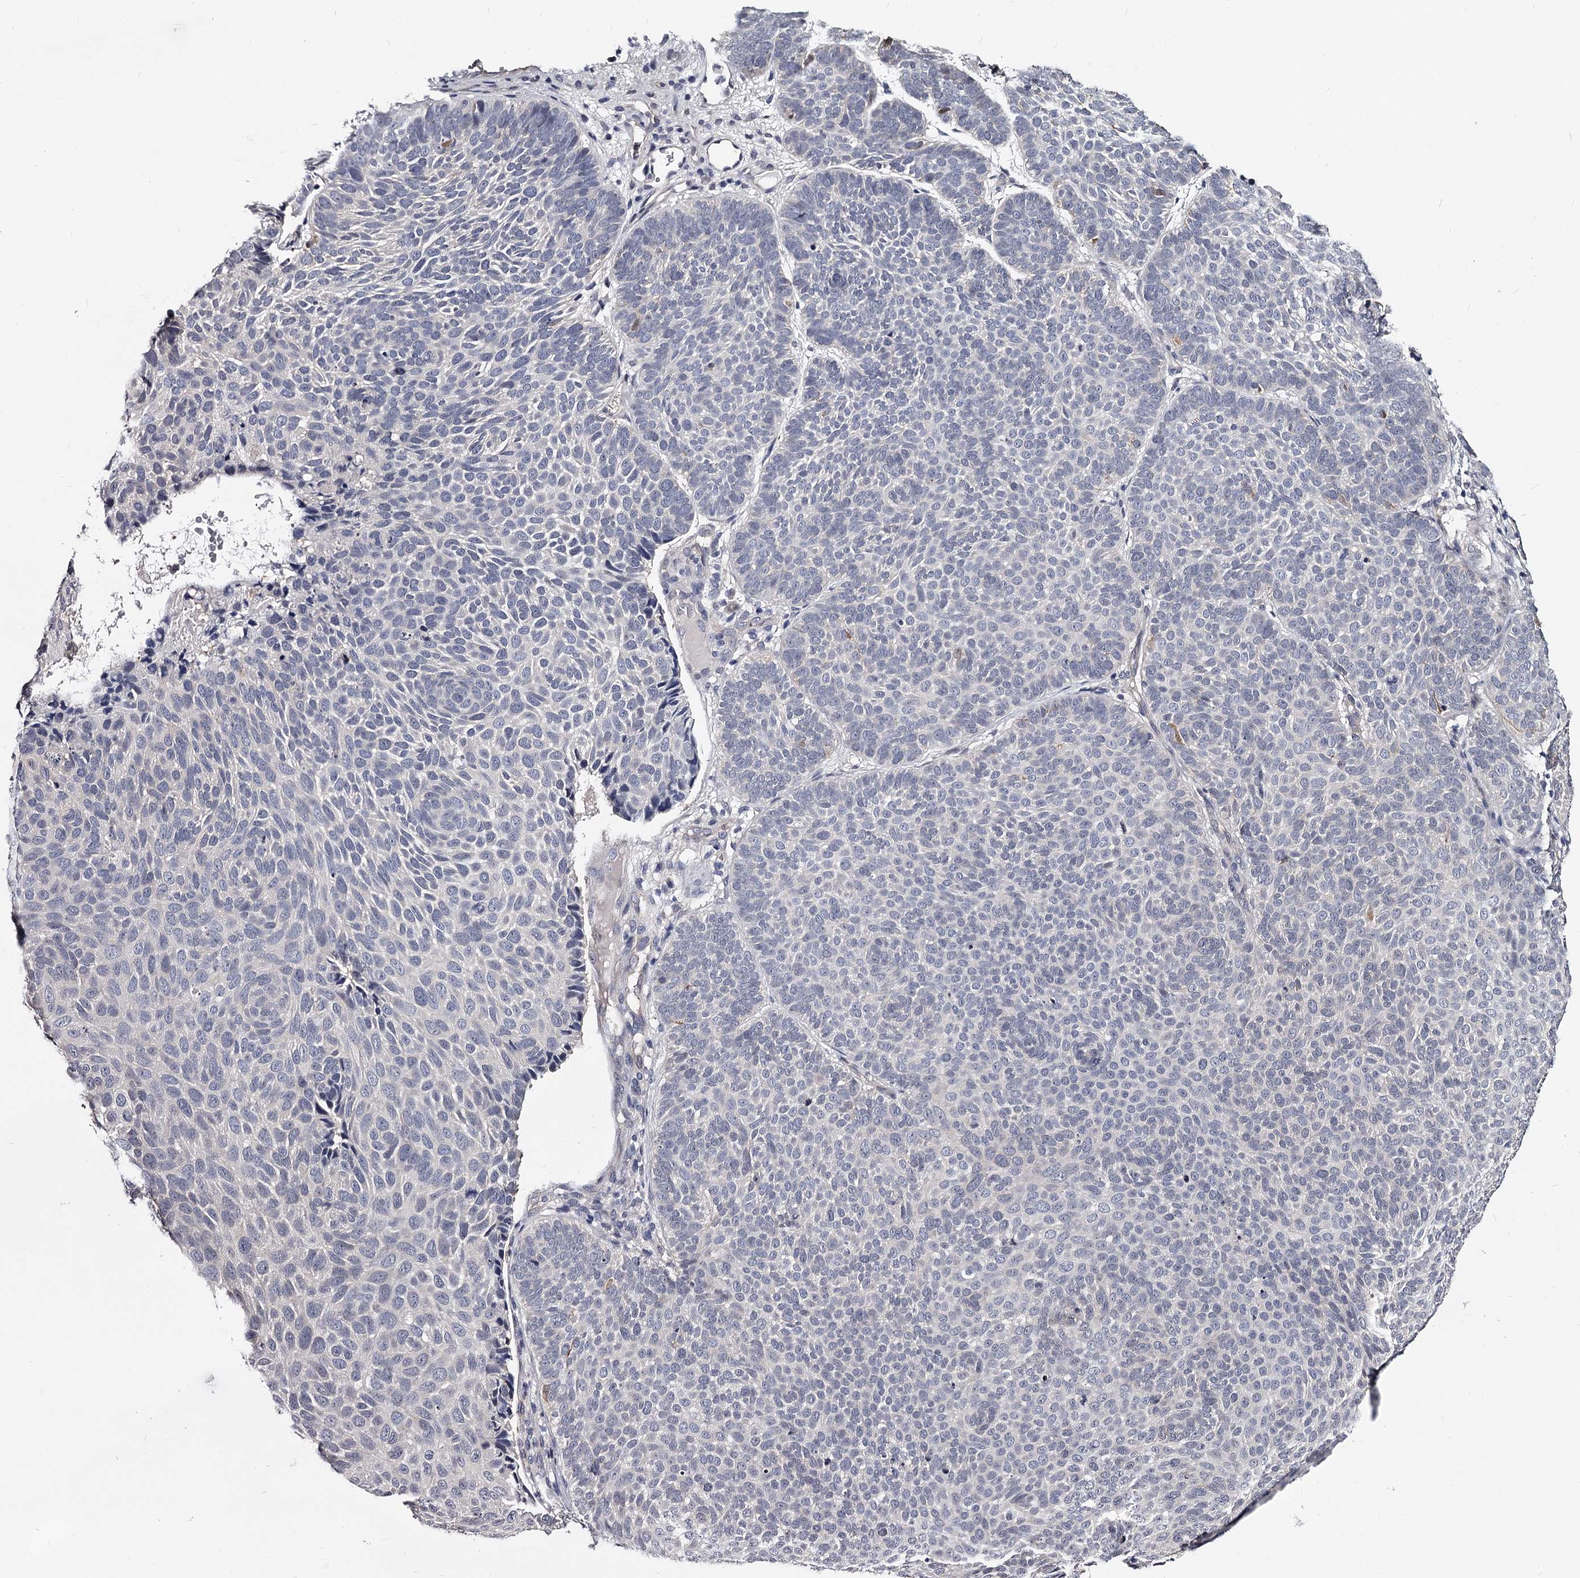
{"staining": {"intensity": "negative", "quantity": "none", "location": "none"}, "tissue": "skin cancer", "cell_type": "Tumor cells", "image_type": "cancer", "snomed": [{"axis": "morphology", "description": "Basal cell carcinoma"}, {"axis": "topography", "description": "Skin"}], "caption": "There is no significant staining in tumor cells of skin cancer (basal cell carcinoma).", "gene": "GSTO1", "patient": {"sex": "male", "age": 85}}